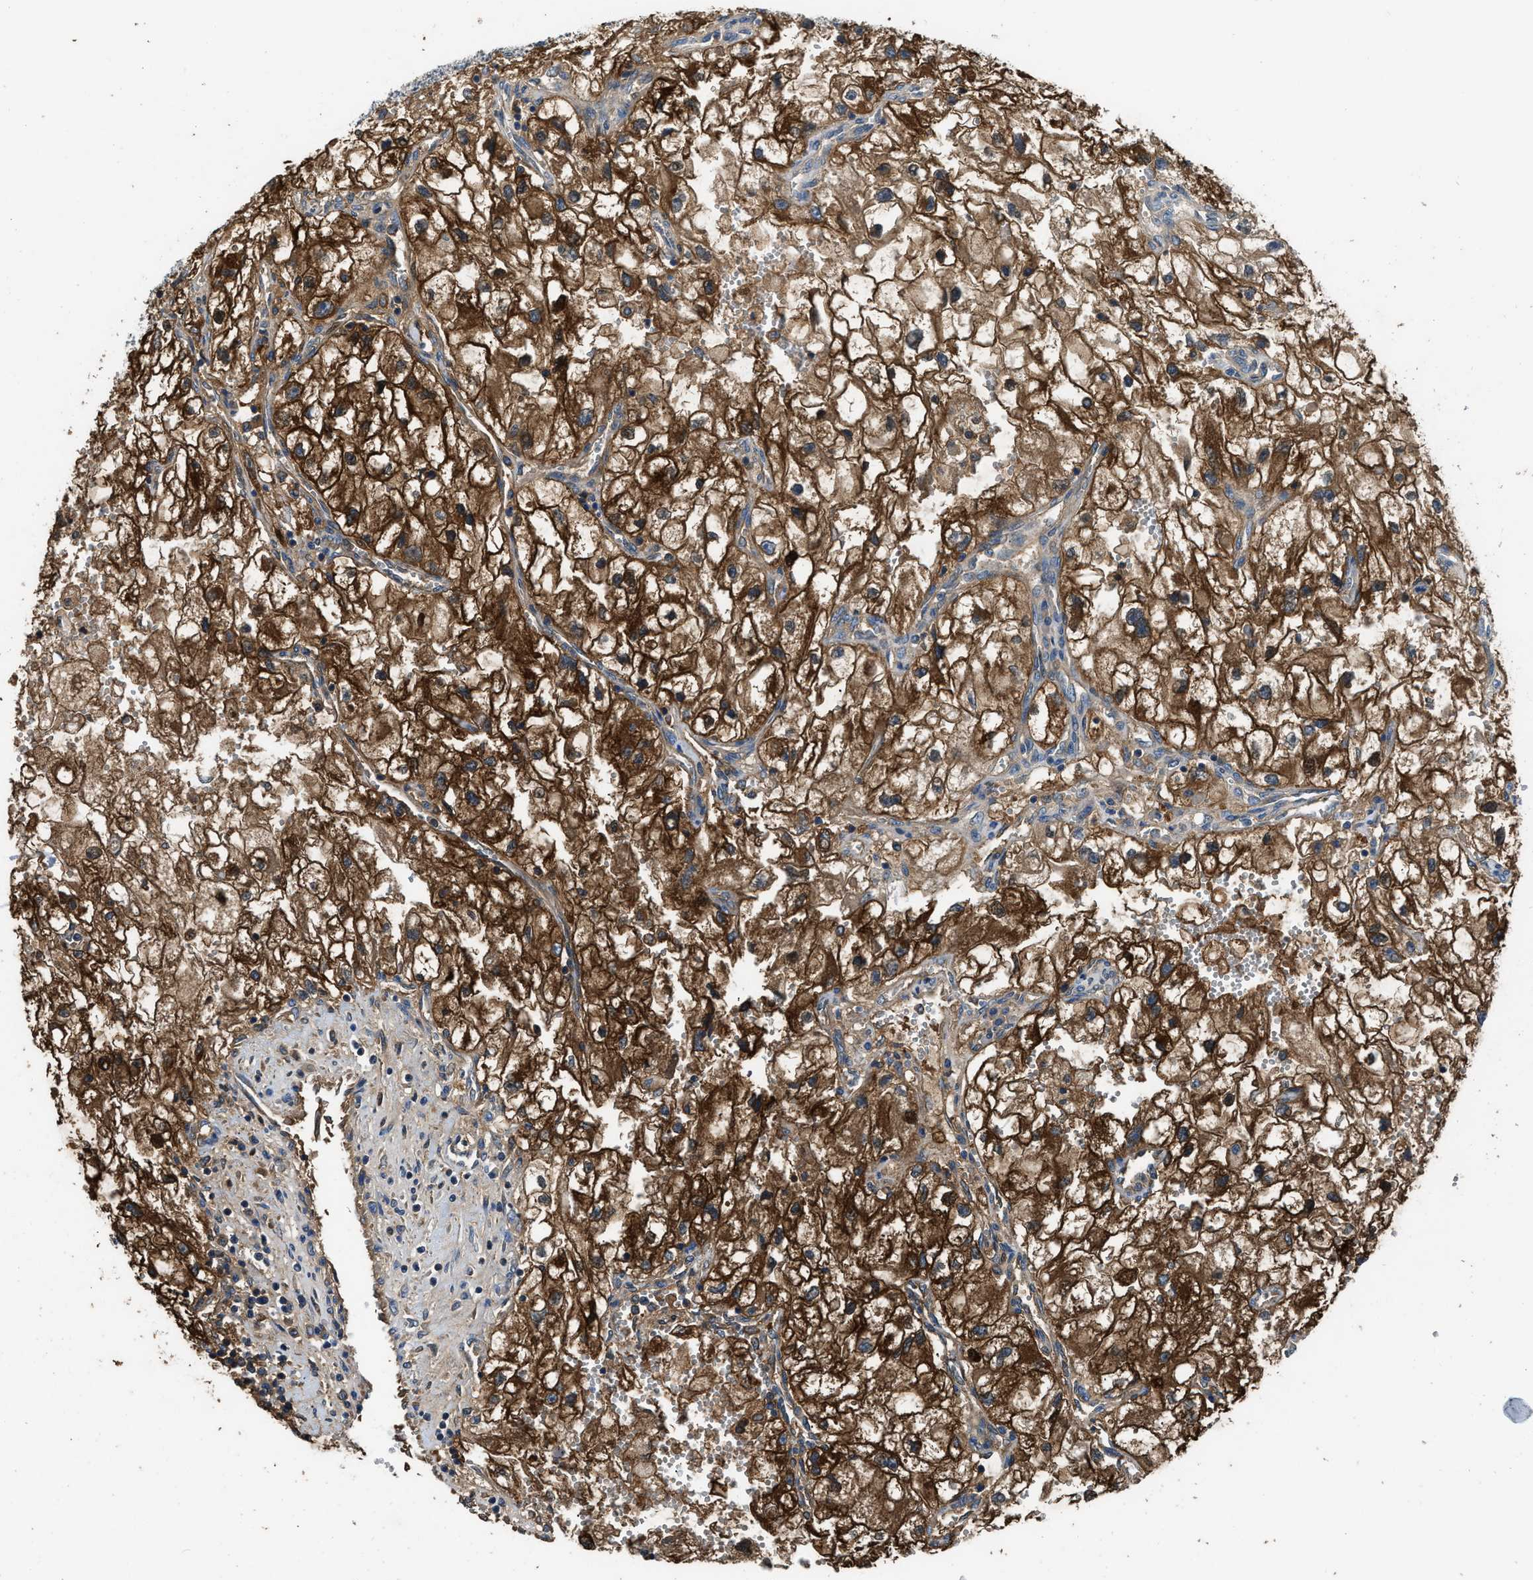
{"staining": {"intensity": "strong", "quantity": ">75%", "location": "cytoplasmic/membranous"}, "tissue": "renal cancer", "cell_type": "Tumor cells", "image_type": "cancer", "snomed": [{"axis": "morphology", "description": "Adenocarcinoma, NOS"}, {"axis": "topography", "description": "Kidney"}], "caption": "An immunohistochemistry image of tumor tissue is shown. Protein staining in brown labels strong cytoplasmic/membranous positivity in renal cancer (adenocarcinoma) within tumor cells. Immunohistochemistry (ihc) stains the protein of interest in brown and the nuclei are stained blue.", "gene": "PKM", "patient": {"sex": "female", "age": 70}}